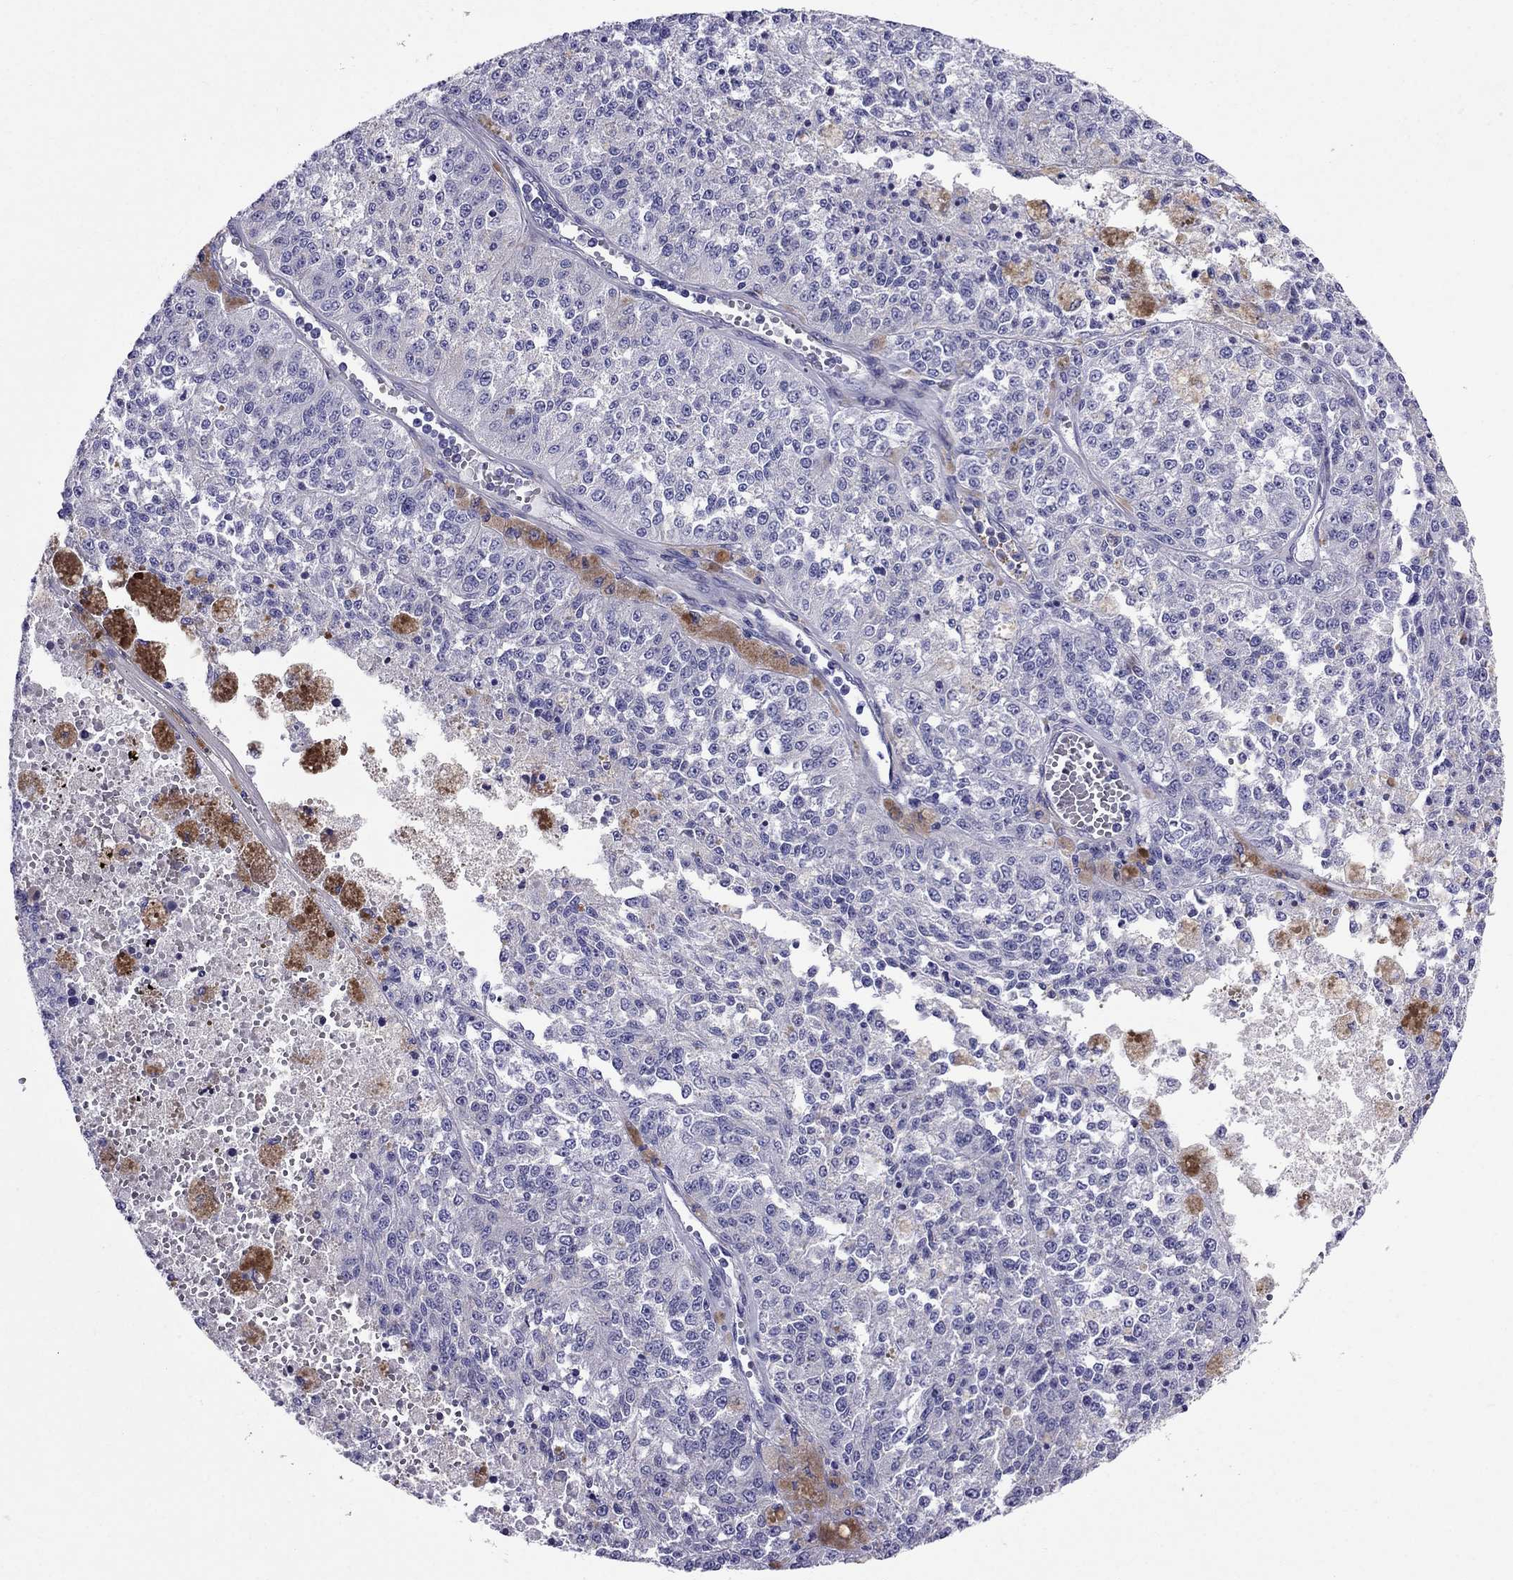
{"staining": {"intensity": "negative", "quantity": "none", "location": "none"}, "tissue": "melanoma", "cell_type": "Tumor cells", "image_type": "cancer", "snomed": [{"axis": "morphology", "description": "Malignant melanoma, Metastatic site"}, {"axis": "topography", "description": "Lymph node"}], "caption": "Tumor cells show no significant expression in melanoma.", "gene": "GPR50", "patient": {"sex": "female", "age": 64}}